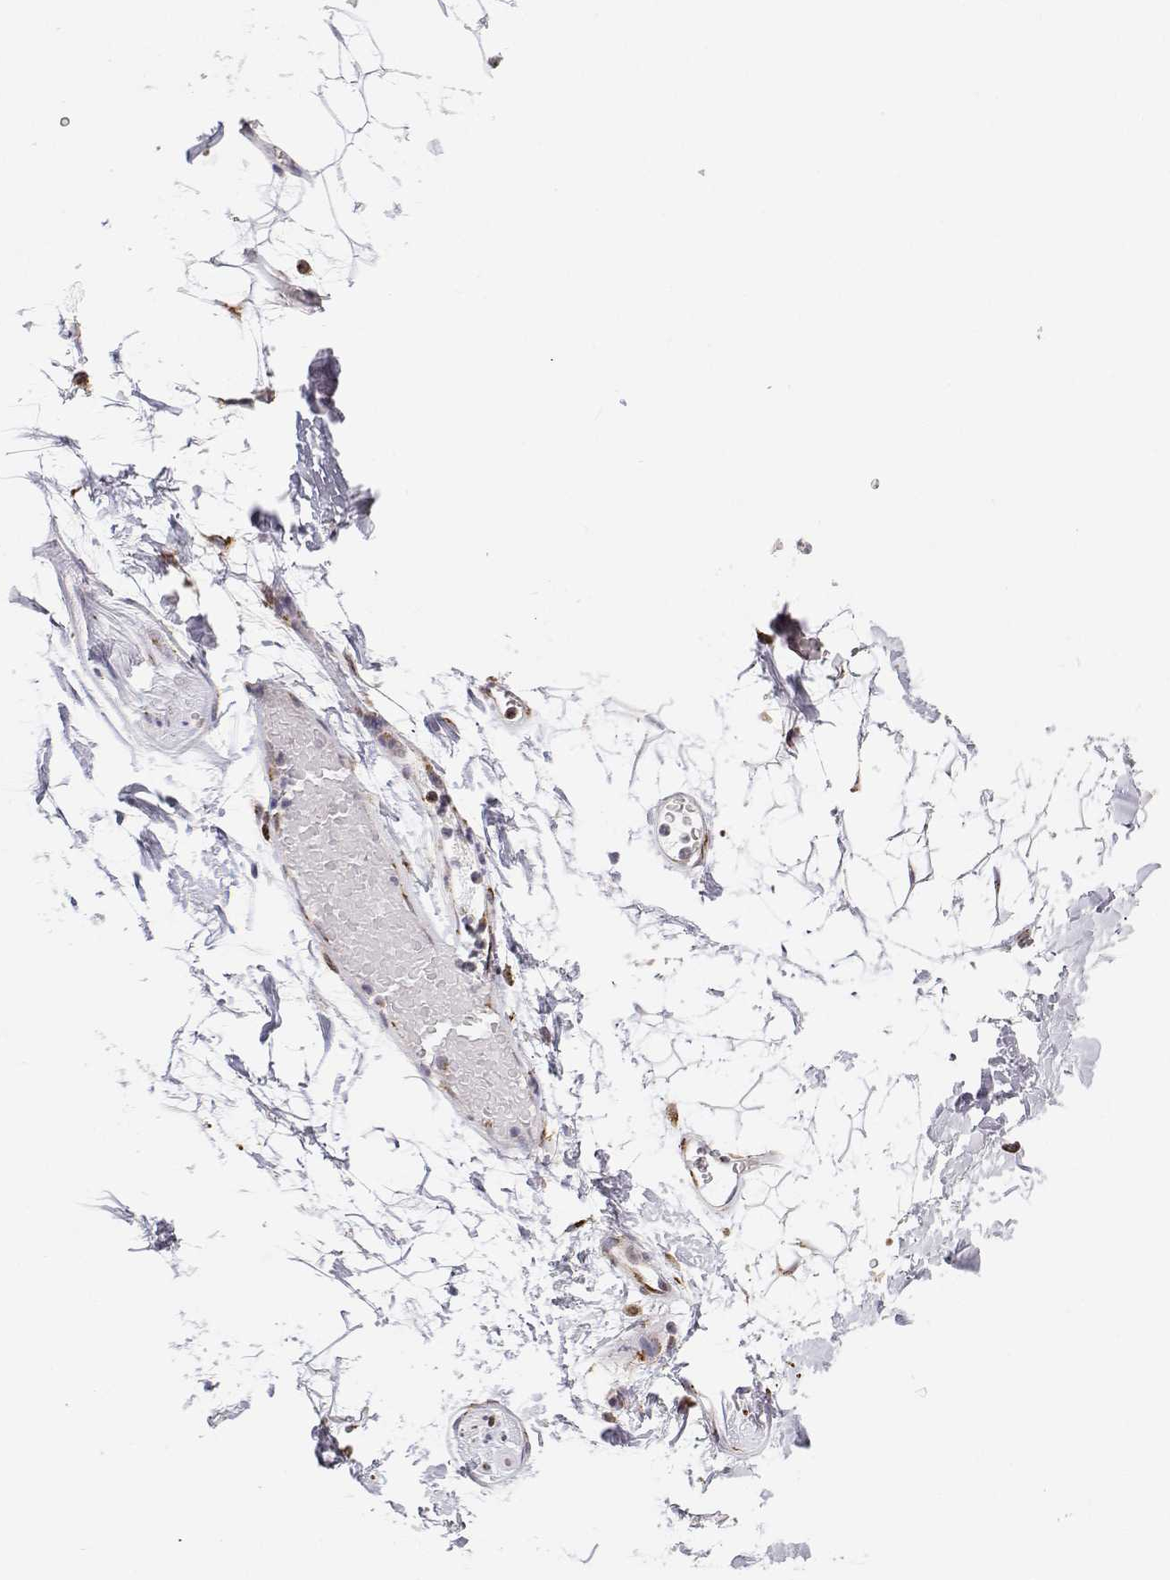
{"staining": {"intensity": "negative", "quantity": "none", "location": "none"}, "tissue": "adipose tissue", "cell_type": "Adipocytes", "image_type": "normal", "snomed": [{"axis": "morphology", "description": "Normal tissue, NOS"}, {"axis": "topography", "description": "Anal"}, {"axis": "topography", "description": "Peripheral nerve tissue"}], "caption": "Photomicrograph shows no protein staining in adipocytes of benign adipose tissue. (DAB (3,3'-diaminobenzidine) immunohistochemistry, high magnification).", "gene": "STARD13", "patient": {"sex": "male", "age": 78}}